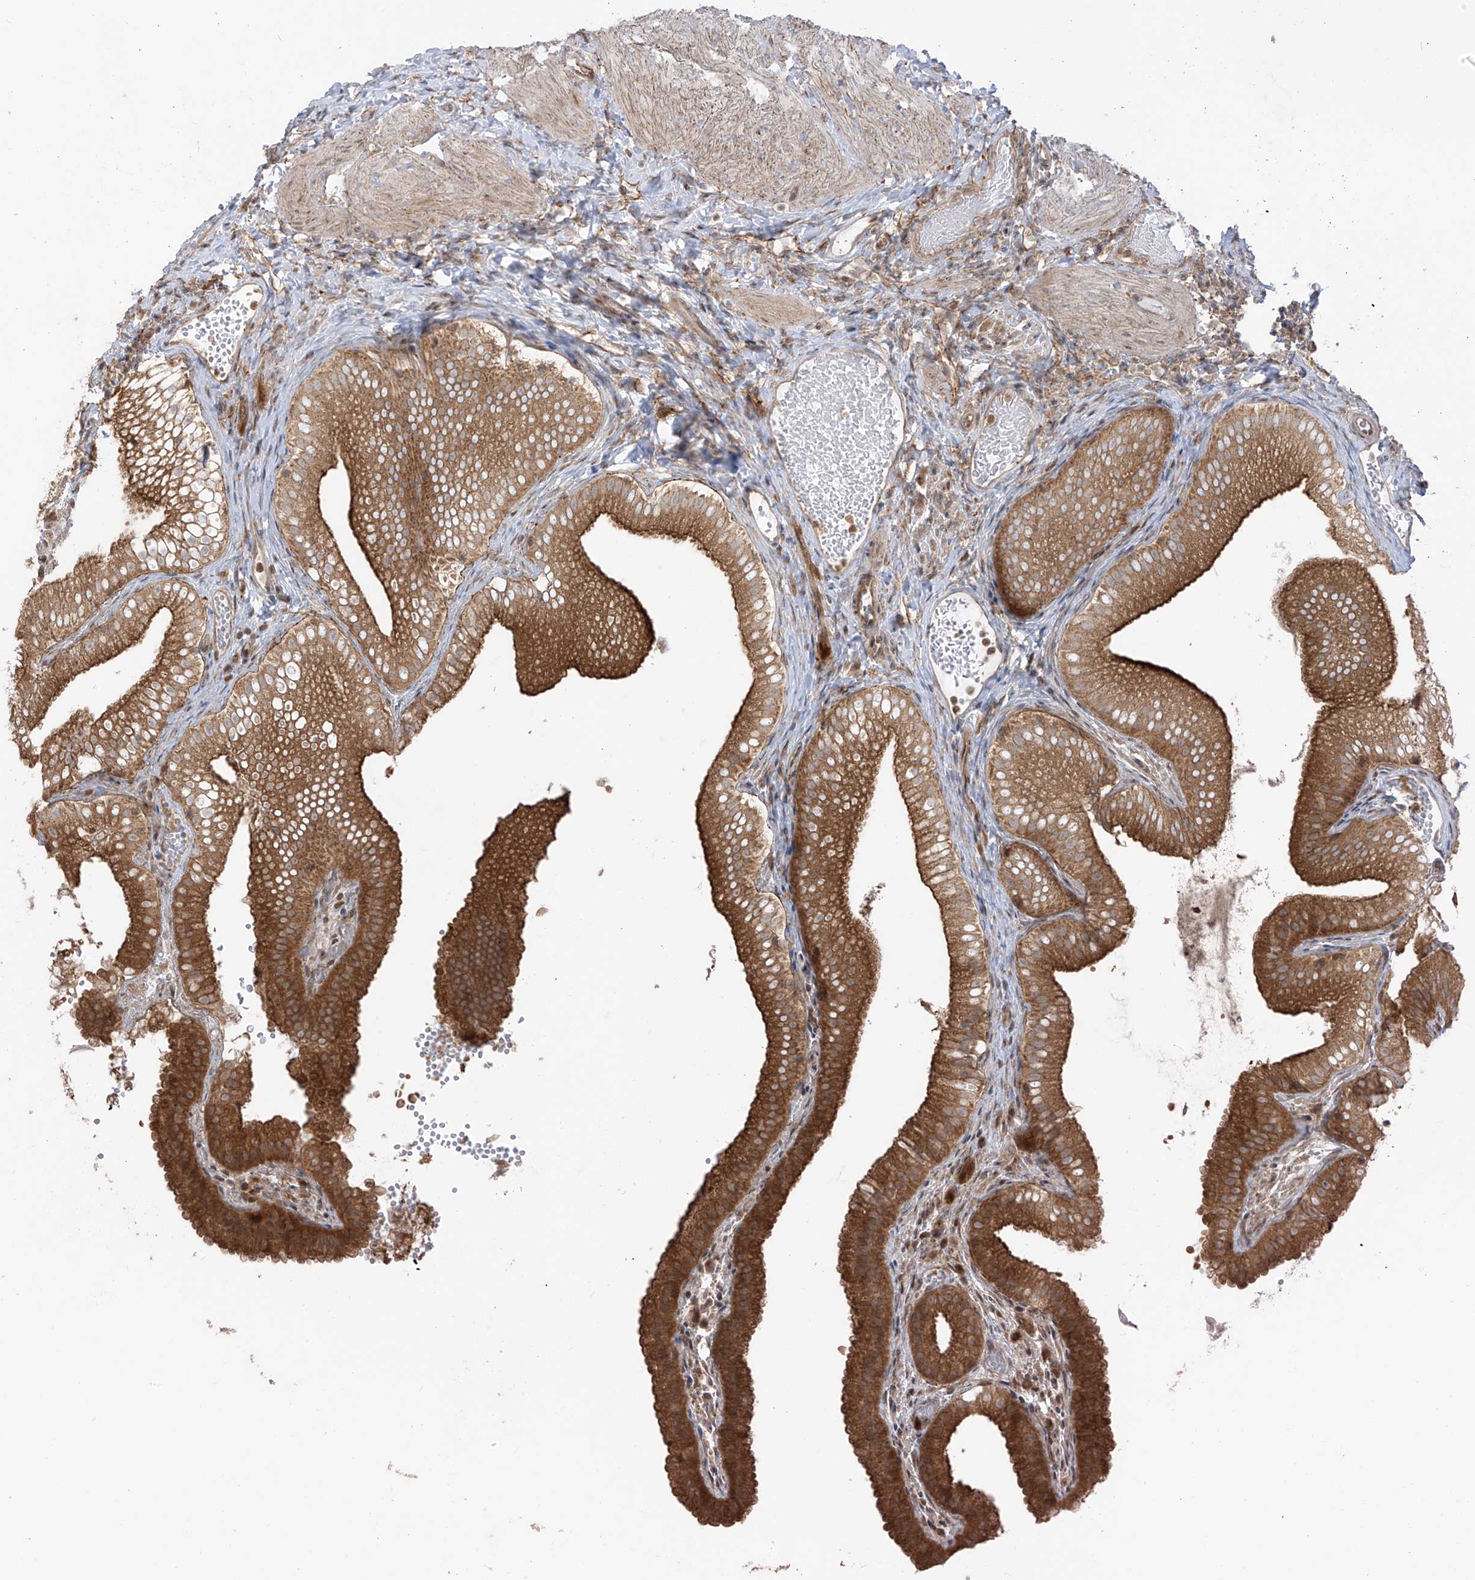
{"staining": {"intensity": "strong", "quantity": ">75%", "location": "cytoplasmic/membranous"}, "tissue": "gallbladder", "cell_type": "Glandular cells", "image_type": "normal", "snomed": [{"axis": "morphology", "description": "Normal tissue, NOS"}, {"axis": "topography", "description": "Gallbladder"}], "caption": "The immunohistochemical stain labels strong cytoplasmic/membranous positivity in glandular cells of normal gallbladder.", "gene": "PDE11A", "patient": {"sex": "female", "age": 30}}